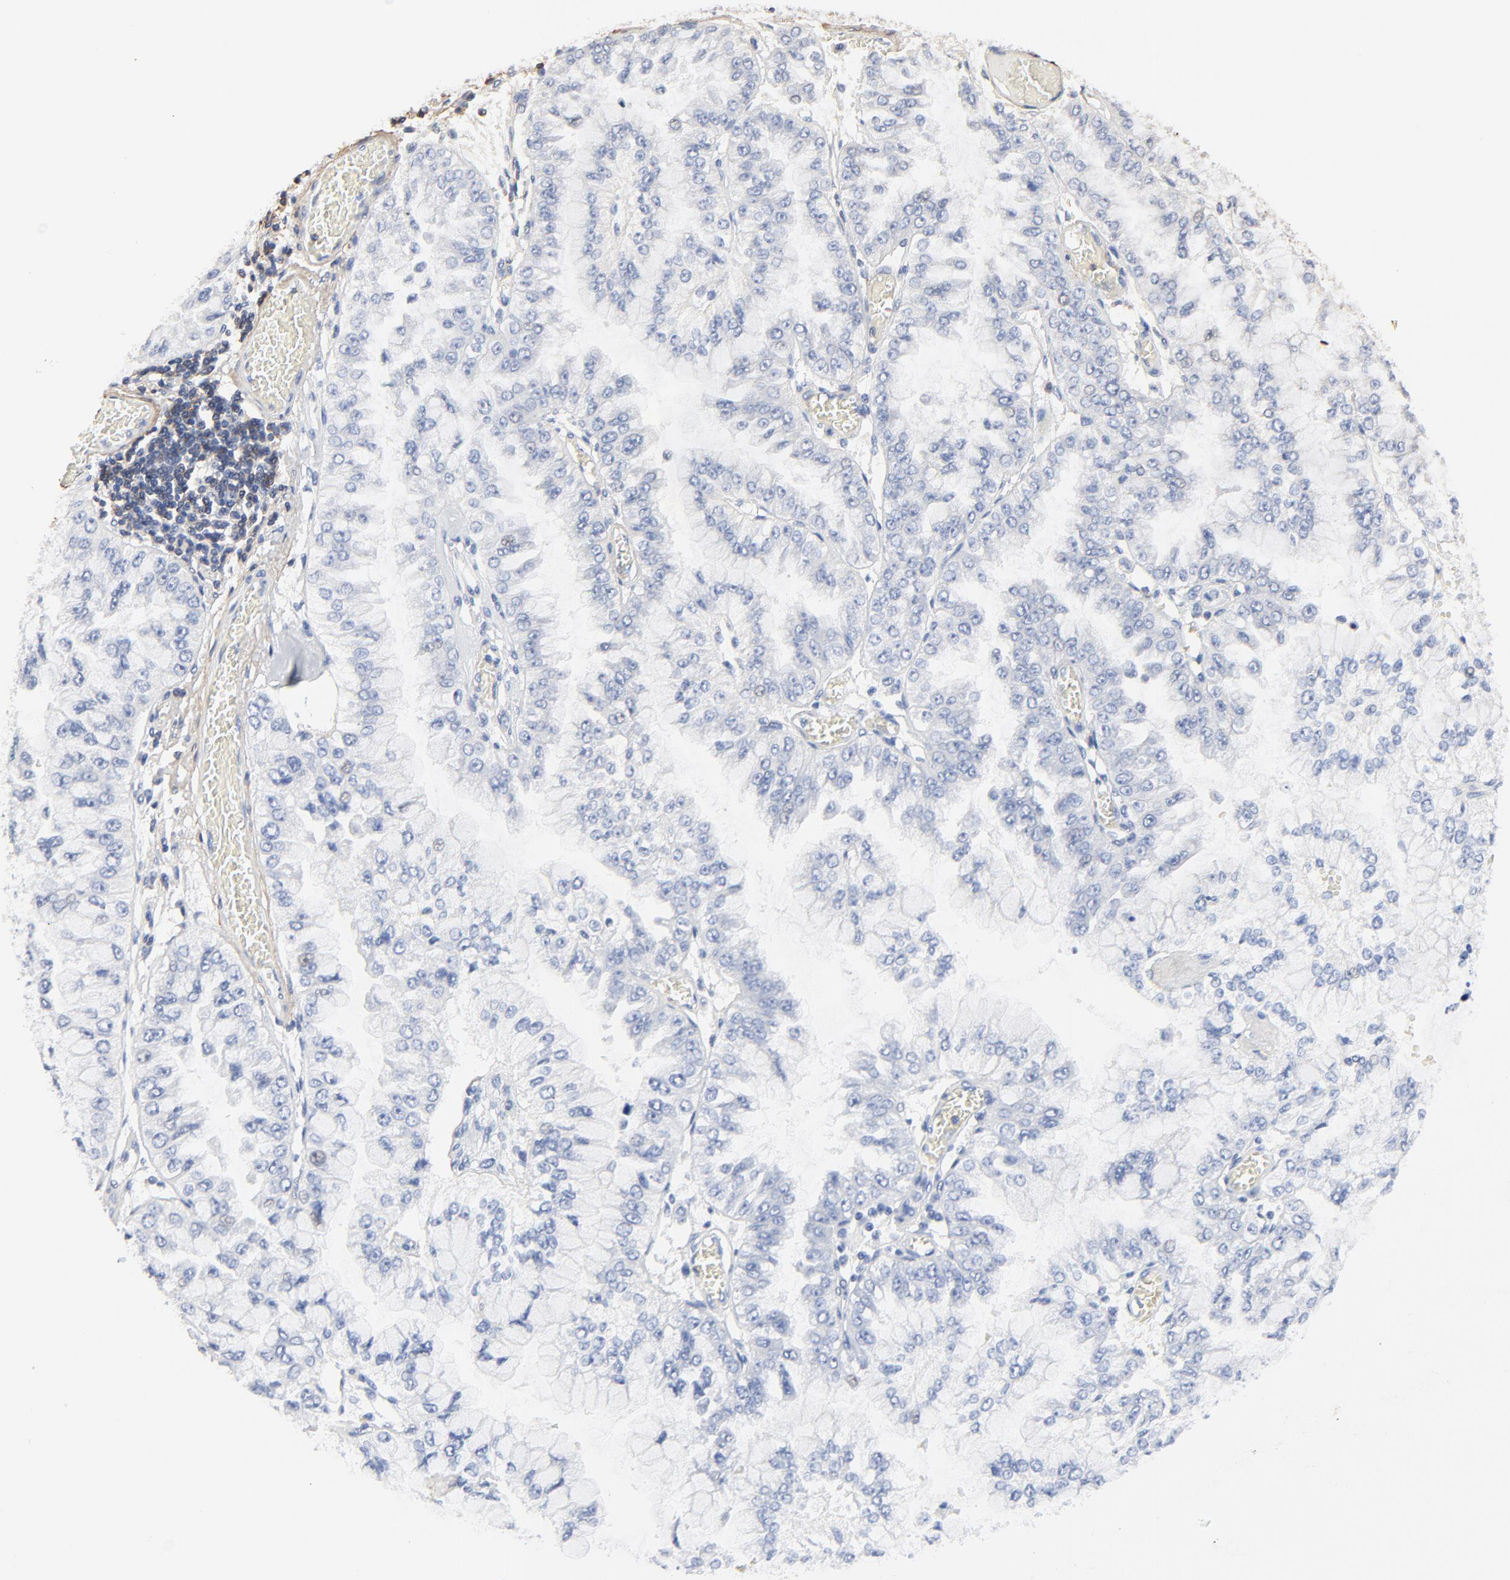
{"staining": {"intensity": "negative", "quantity": "none", "location": "none"}, "tissue": "liver cancer", "cell_type": "Tumor cells", "image_type": "cancer", "snomed": [{"axis": "morphology", "description": "Cholangiocarcinoma"}, {"axis": "topography", "description": "Liver"}], "caption": "Micrograph shows no protein staining in tumor cells of liver cancer tissue.", "gene": "SKAP1", "patient": {"sex": "female", "age": 79}}